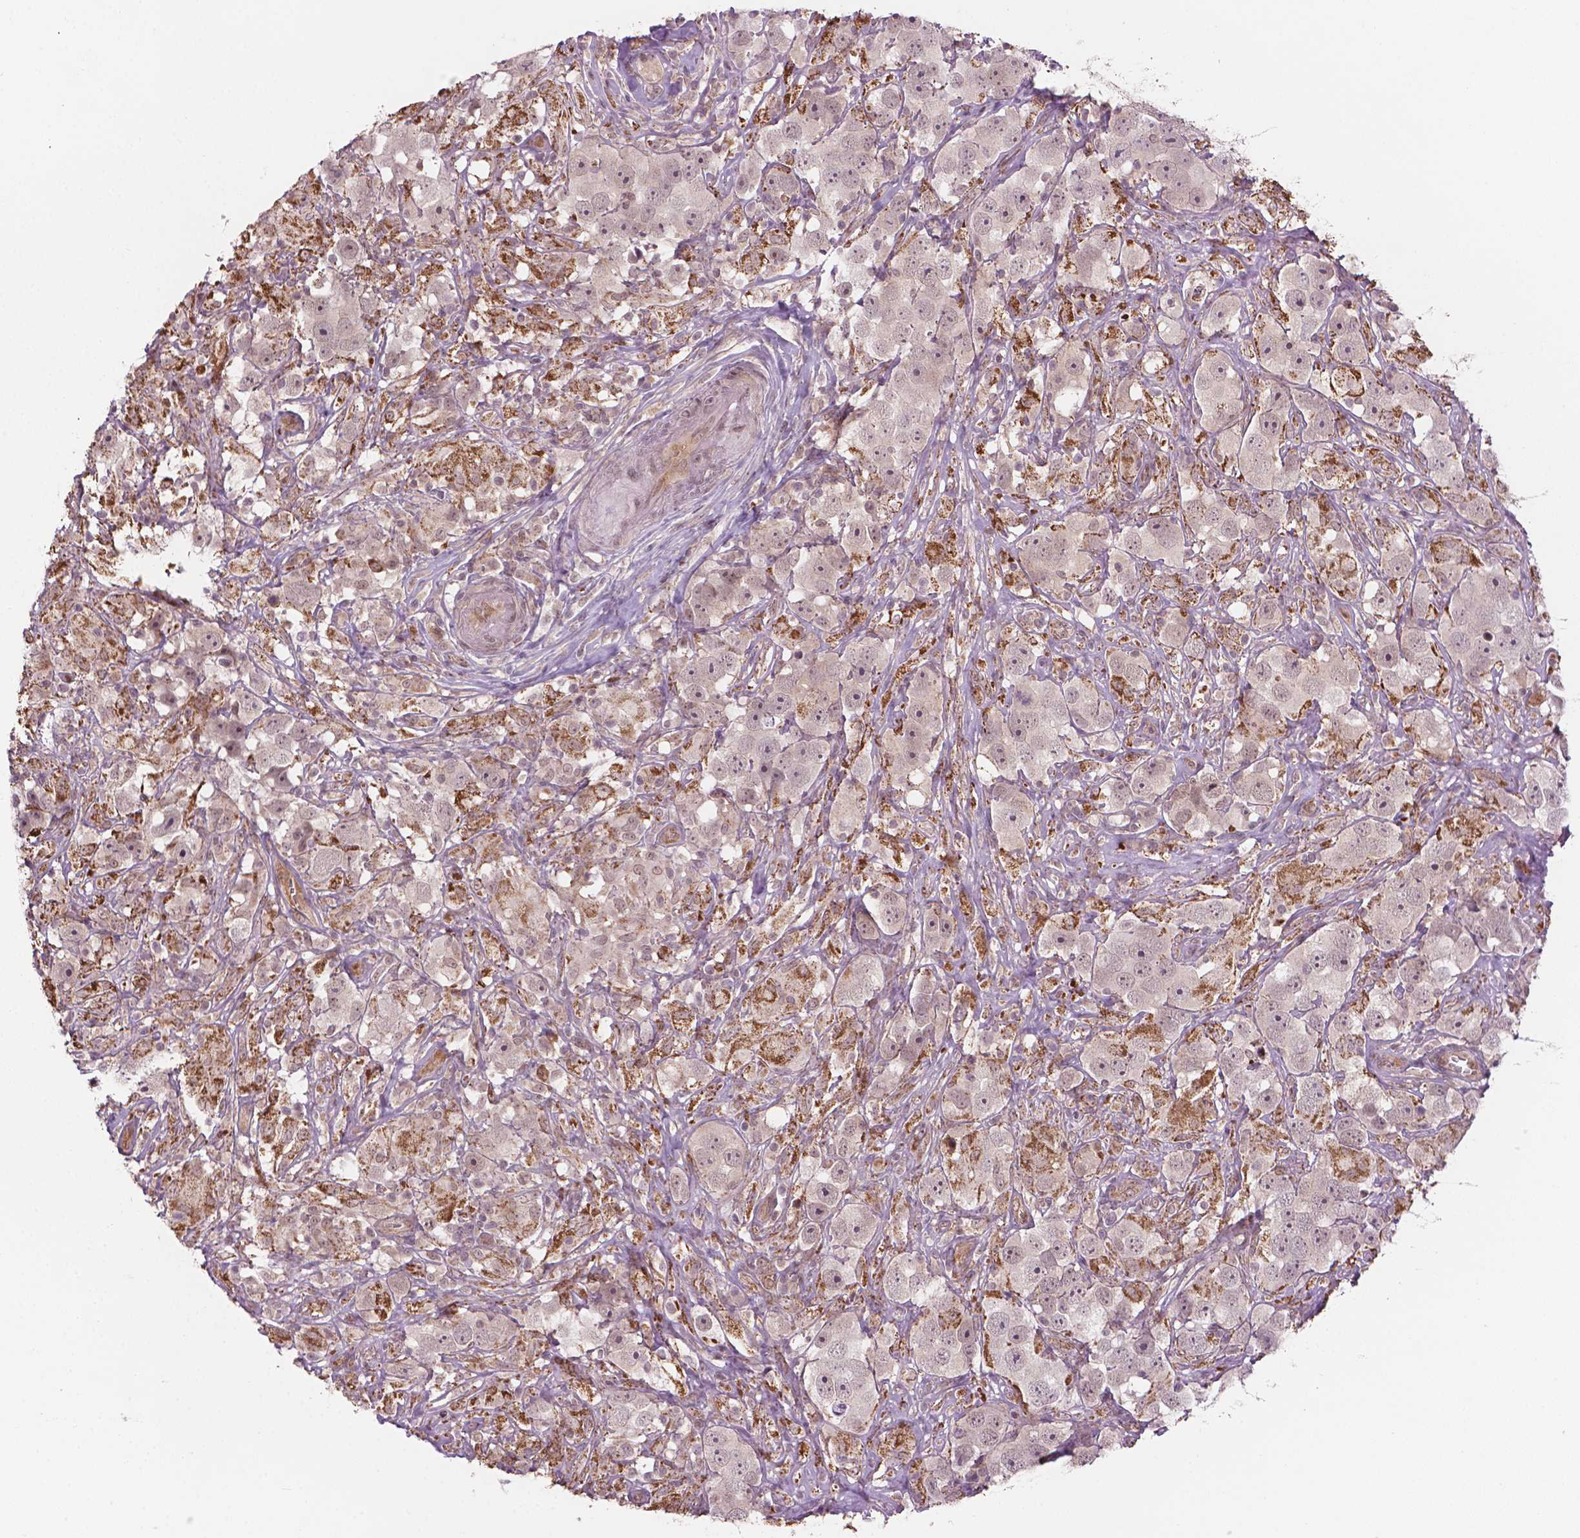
{"staining": {"intensity": "negative", "quantity": "none", "location": "none"}, "tissue": "testis cancer", "cell_type": "Tumor cells", "image_type": "cancer", "snomed": [{"axis": "morphology", "description": "Seminoma, NOS"}, {"axis": "topography", "description": "Testis"}], "caption": "Testis cancer (seminoma) stained for a protein using immunohistochemistry shows no staining tumor cells.", "gene": "NFAT5", "patient": {"sex": "male", "age": 49}}